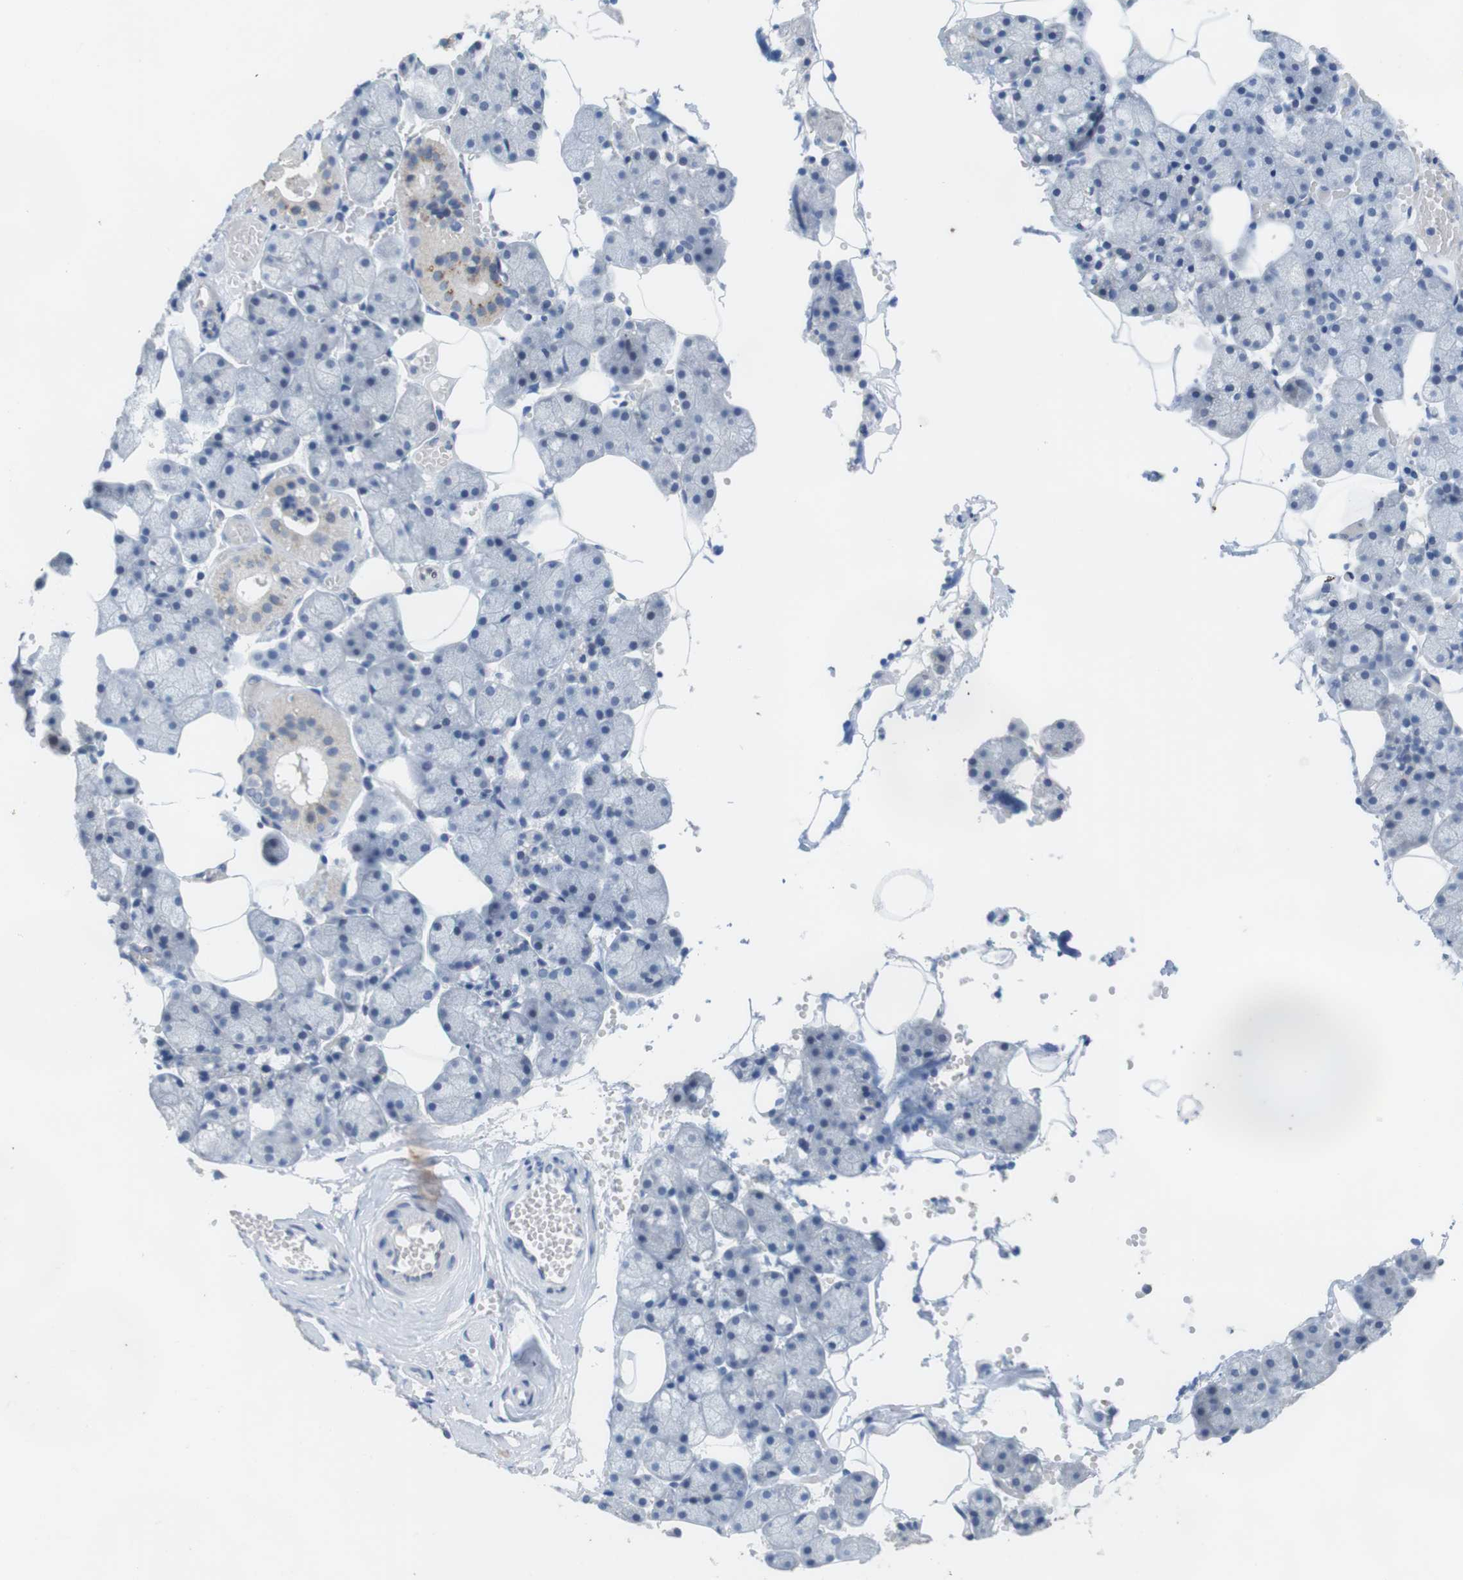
{"staining": {"intensity": "moderate", "quantity": "<25%", "location": "cytoplasmic/membranous,nuclear"}, "tissue": "salivary gland", "cell_type": "Glandular cells", "image_type": "normal", "snomed": [{"axis": "morphology", "description": "Normal tissue, NOS"}, {"axis": "topography", "description": "Salivary gland"}], "caption": "Immunohistochemistry (IHC) histopathology image of benign salivary gland: human salivary gland stained using immunohistochemistry (IHC) demonstrates low levels of moderate protein expression localized specifically in the cytoplasmic/membranous,nuclear of glandular cells, appearing as a cytoplasmic/membranous,nuclear brown color.", "gene": "KPNA2", "patient": {"sex": "male", "age": 62}}